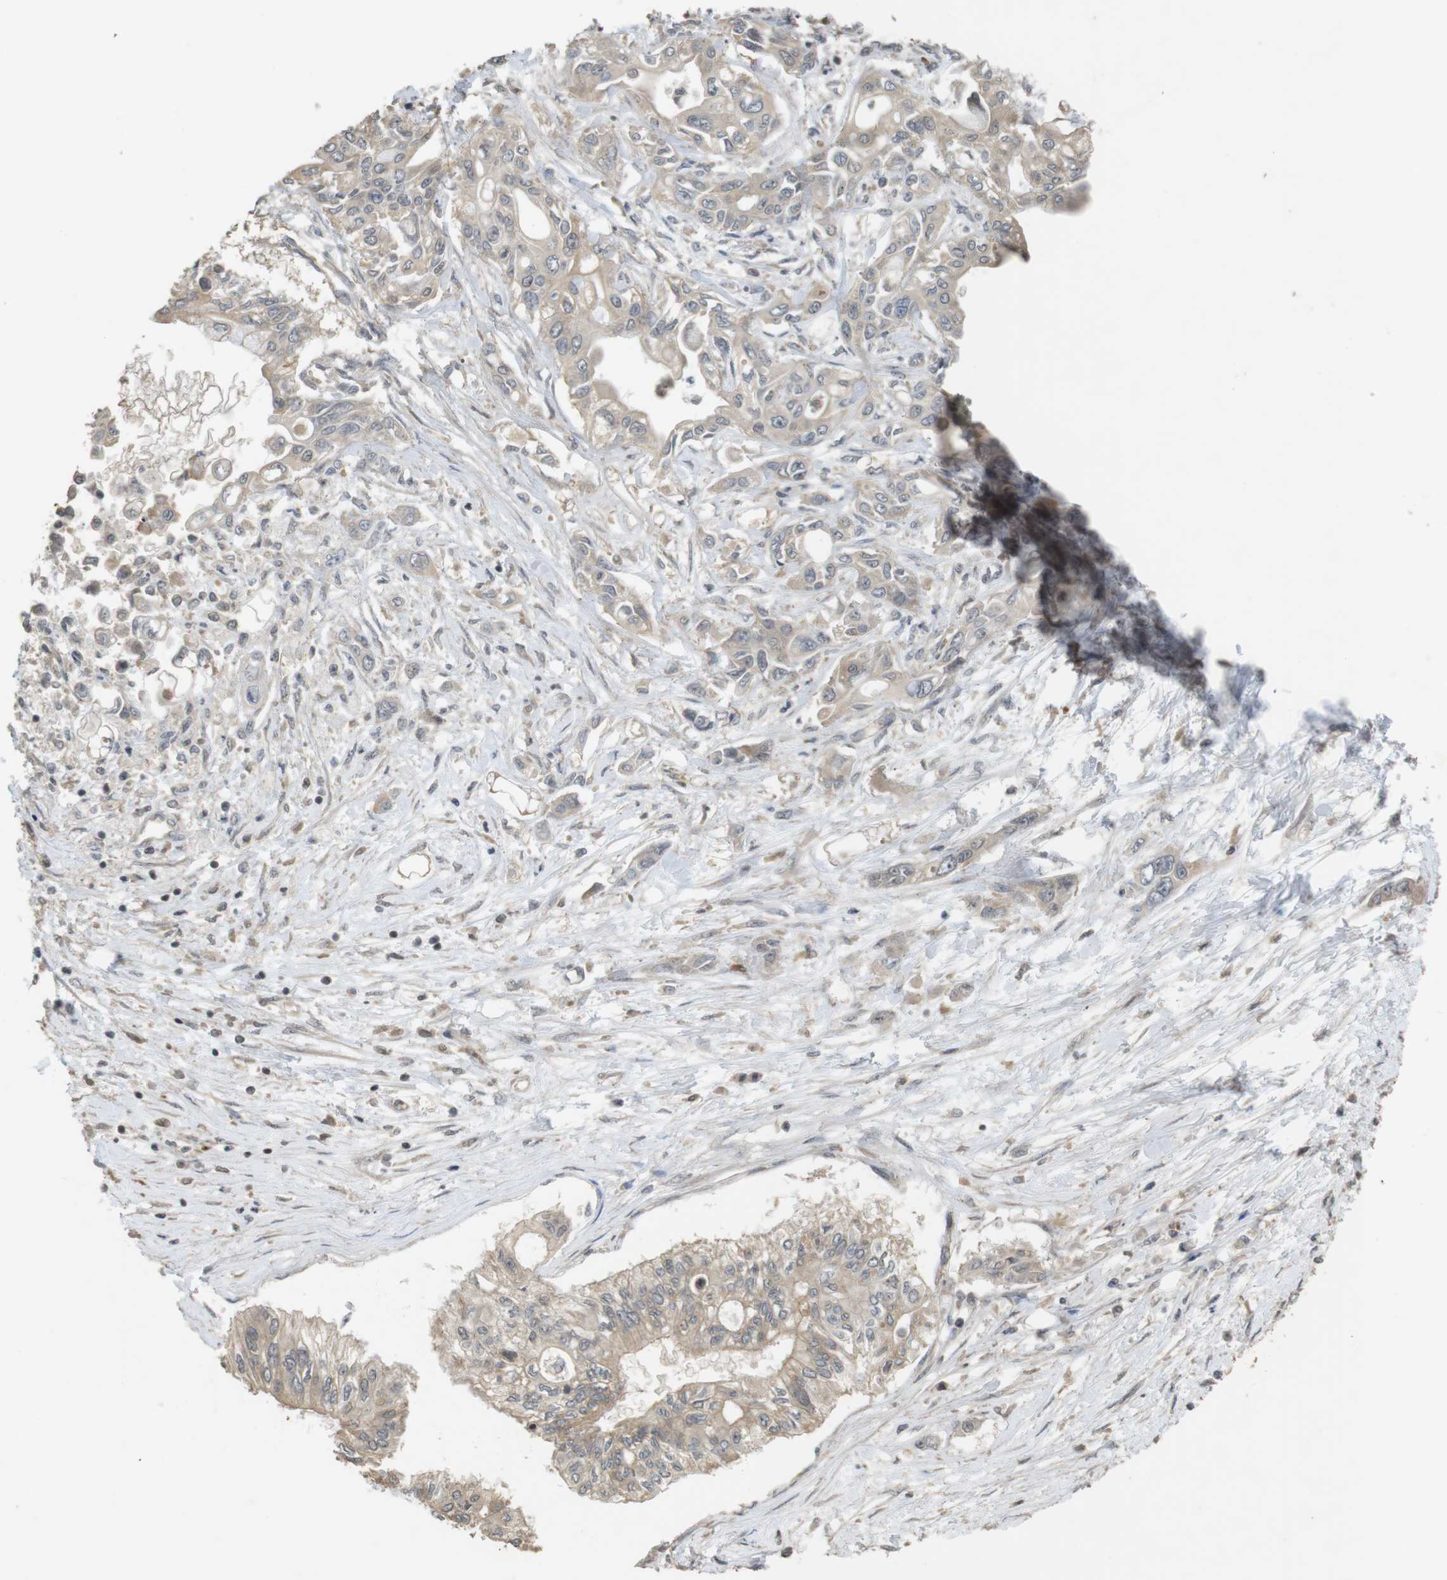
{"staining": {"intensity": "weak", "quantity": ">75%", "location": "cytoplasmic/membranous"}, "tissue": "pancreatic cancer", "cell_type": "Tumor cells", "image_type": "cancer", "snomed": [{"axis": "morphology", "description": "Adenocarcinoma, NOS"}, {"axis": "topography", "description": "Pancreas"}], "caption": "Brown immunohistochemical staining in human pancreatic adenocarcinoma shows weak cytoplasmic/membranous expression in about >75% of tumor cells. Nuclei are stained in blue.", "gene": "FZD10", "patient": {"sex": "female", "age": 77}}